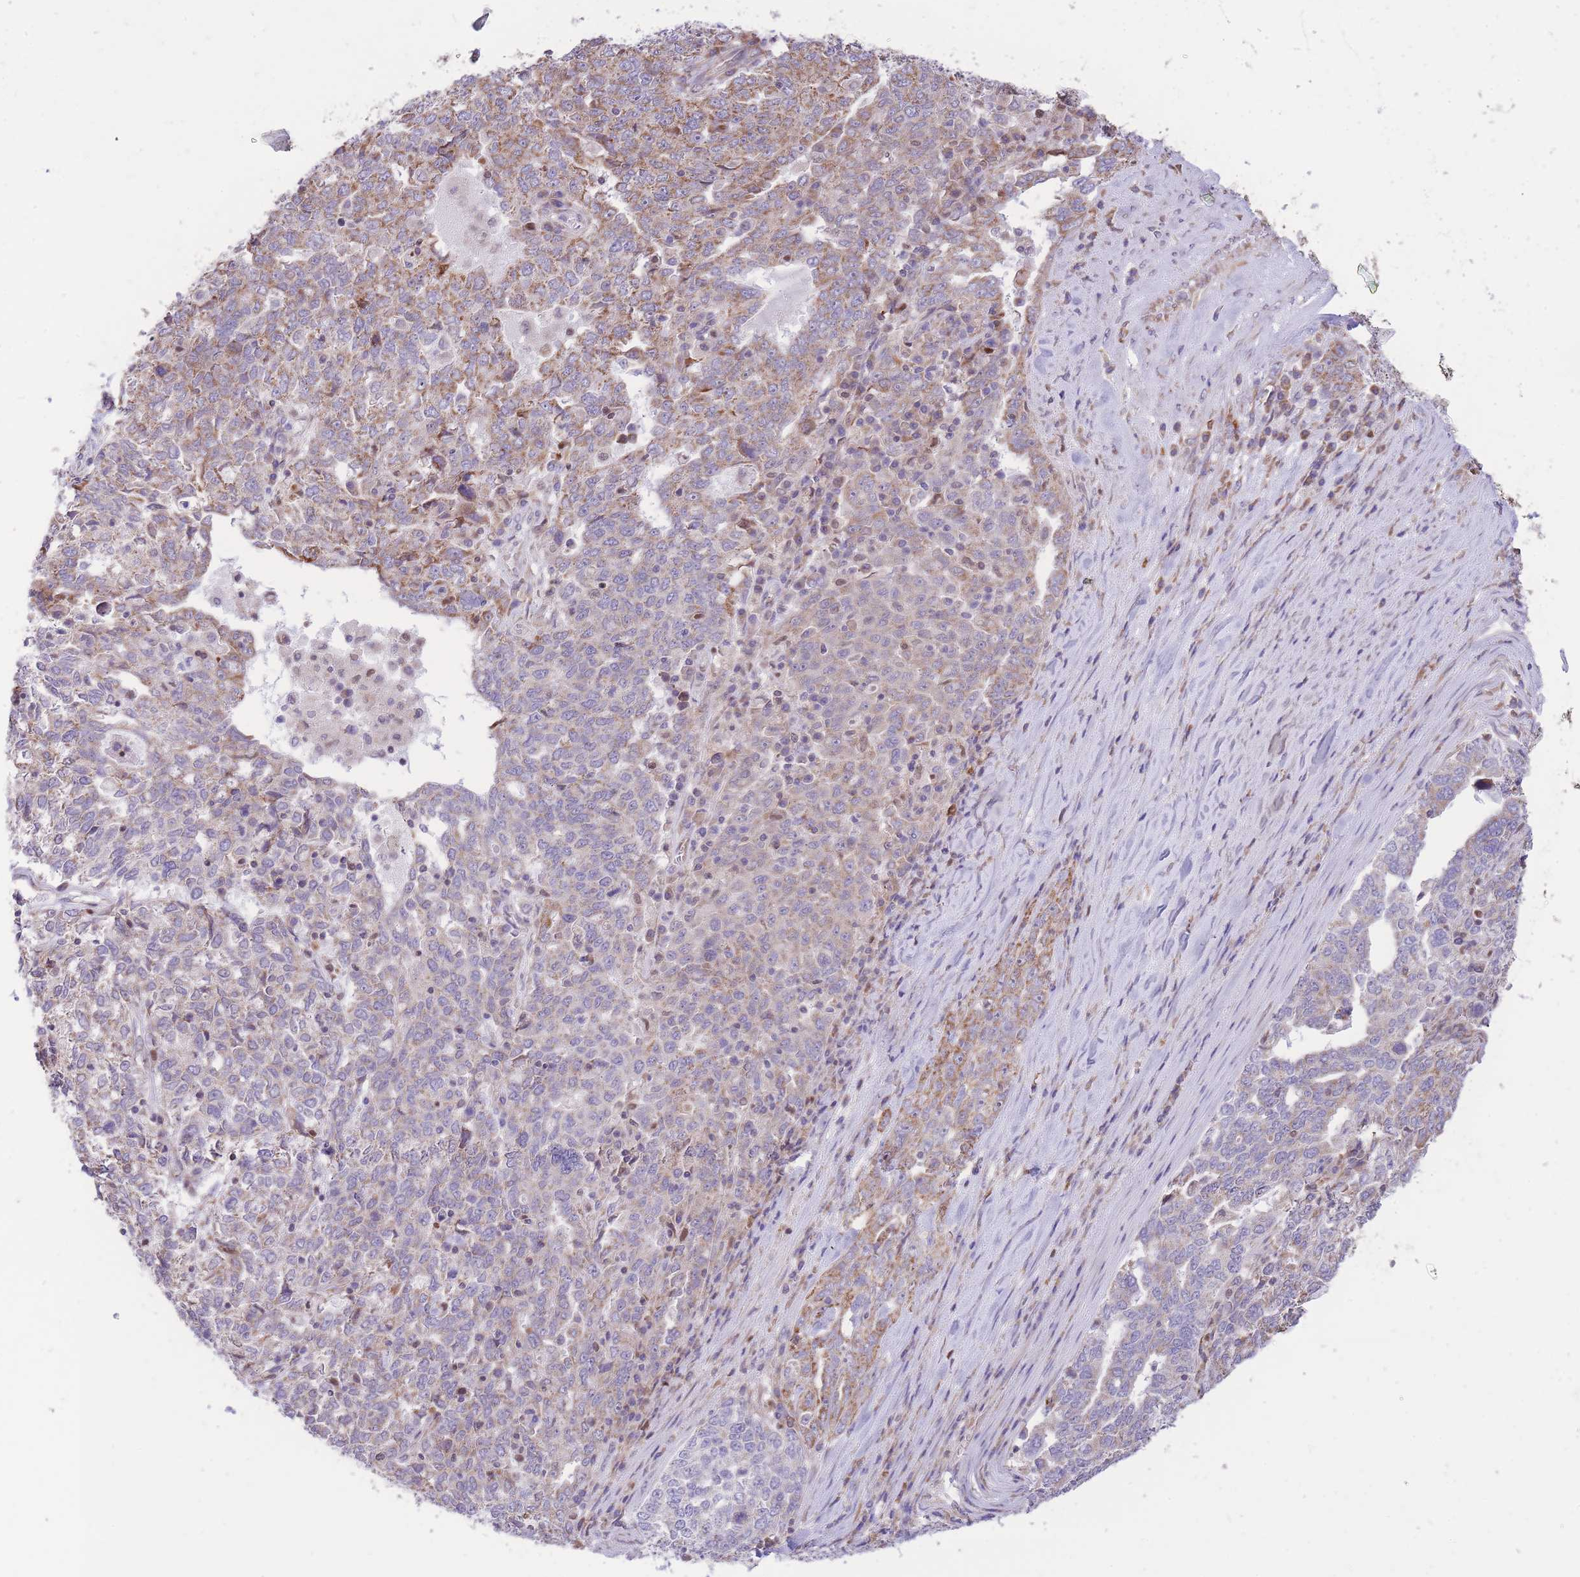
{"staining": {"intensity": "moderate", "quantity": "25%-75%", "location": "cytoplasmic/membranous"}, "tissue": "ovarian cancer", "cell_type": "Tumor cells", "image_type": "cancer", "snomed": [{"axis": "morphology", "description": "Carcinoma, endometroid"}, {"axis": "topography", "description": "Ovary"}], "caption": "This is a micrograph of immunohistochemistry (IHC) staining of endometroid carcinoma (ovarian), which shows moderate expression in the cytoplasmic/membranous of tumor cells.", "gene": "TOPAZ1", "patient": {"sex": "female", "age": 62}}